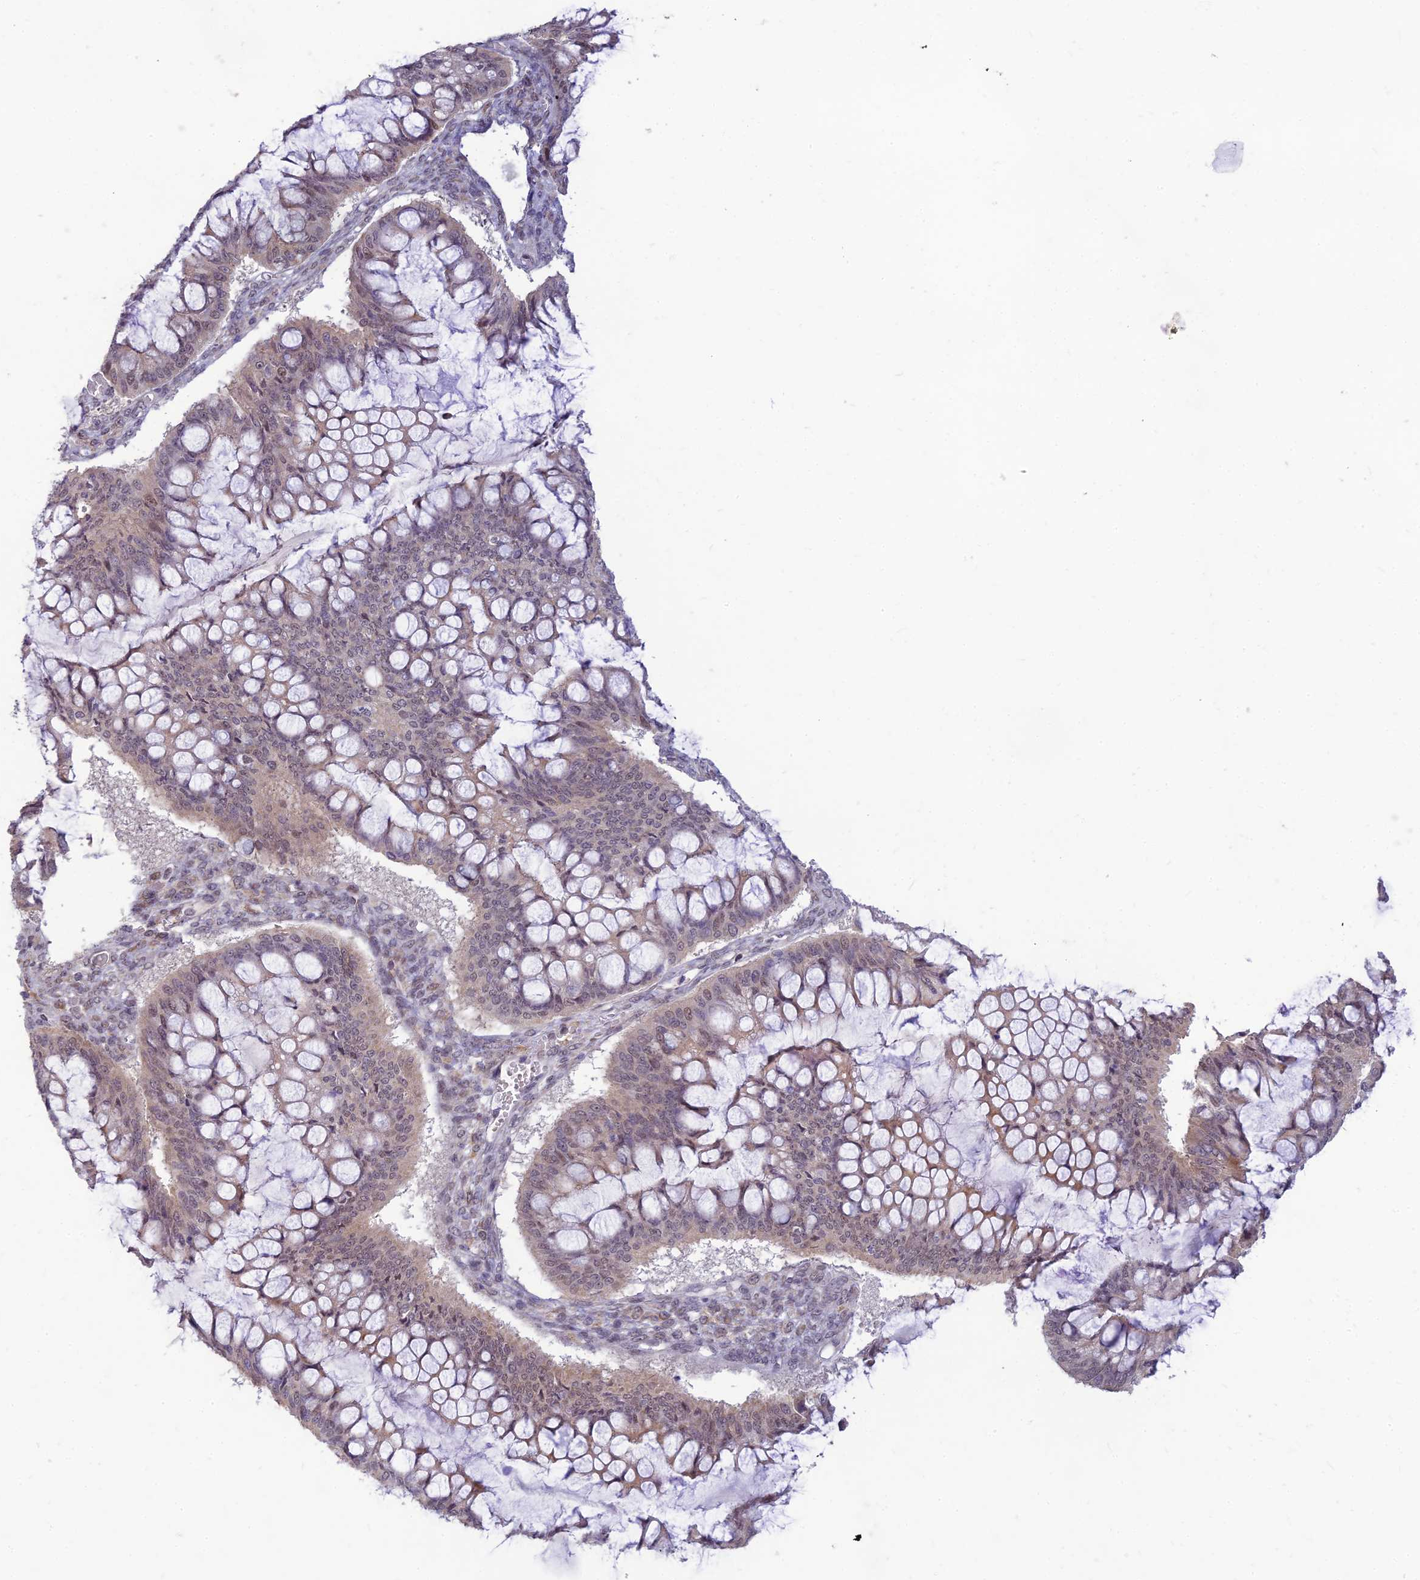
{"staining": {"intensity": "moderate", "quantity": "25%-75%", "location": "nuclear"}, "tissue": "ovarian cancer", "cell_type": "Tumor cells", "image_type": "cancer", "snomed": [{"axis": "morphology", "description": "Cystadenocarcinoma, mucinous, NOS"}, {"axis": "topography", "description": "Ovary"}], "caption": "A brown stain shows moderate nuclear expression of a protein in human ovarian cancer (mucinous cystadenocarcinoma) tumor cells. The protein of interest is shown in brown color, while the nuclei are stained blue.", "gene": "MICOS13", "patient": {"sex": "female", "age": 73}}